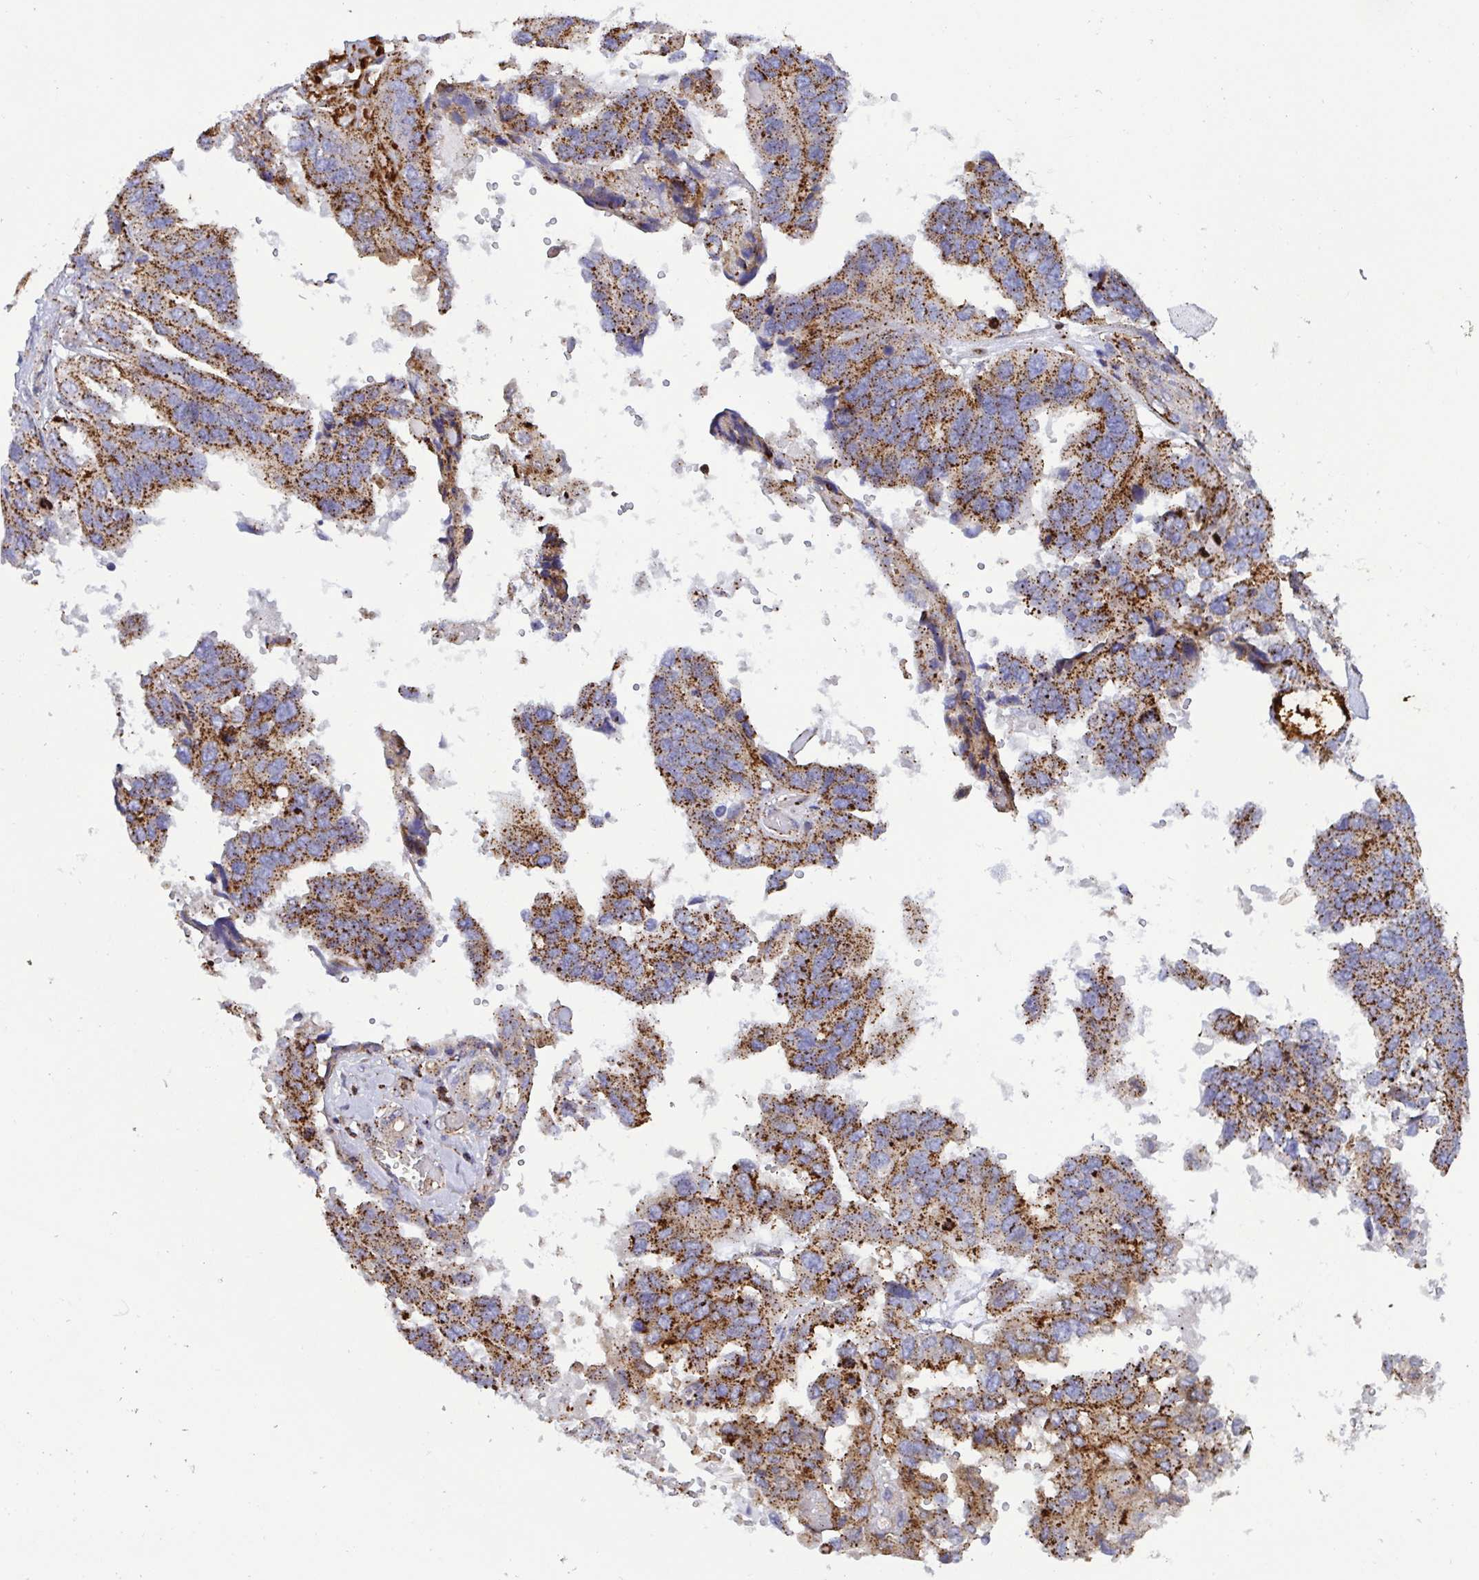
{"staining": {"intensity": "strong", "quantity": "25%-75%", "location": "cytoplasmic/membranous"}, "tissue": "ovarian cancer", "cell_type": "Tumor cells", "image_type": "cancer", "snomed": [{"axis": "morphology", "description": "Cystadenocarcinoma, serous, NOS"}, {"axis": "topography", "description": "Ovary"}], "caption": "Immunohistochemical staining of ovarian cancer (serous cystadenocarcinoma) exhibits high levels of strong cytoplasmic/membranous expression in about 25%-75% of tumor cells. The staining was performed using DAB (3,3'-diaminobenzidine), with brown indicating positive protein expression. Nuclei are stained blue with hematoxylin.", "gene": "CHMP1B", "patient": {"sex": "female", "age": 79}}